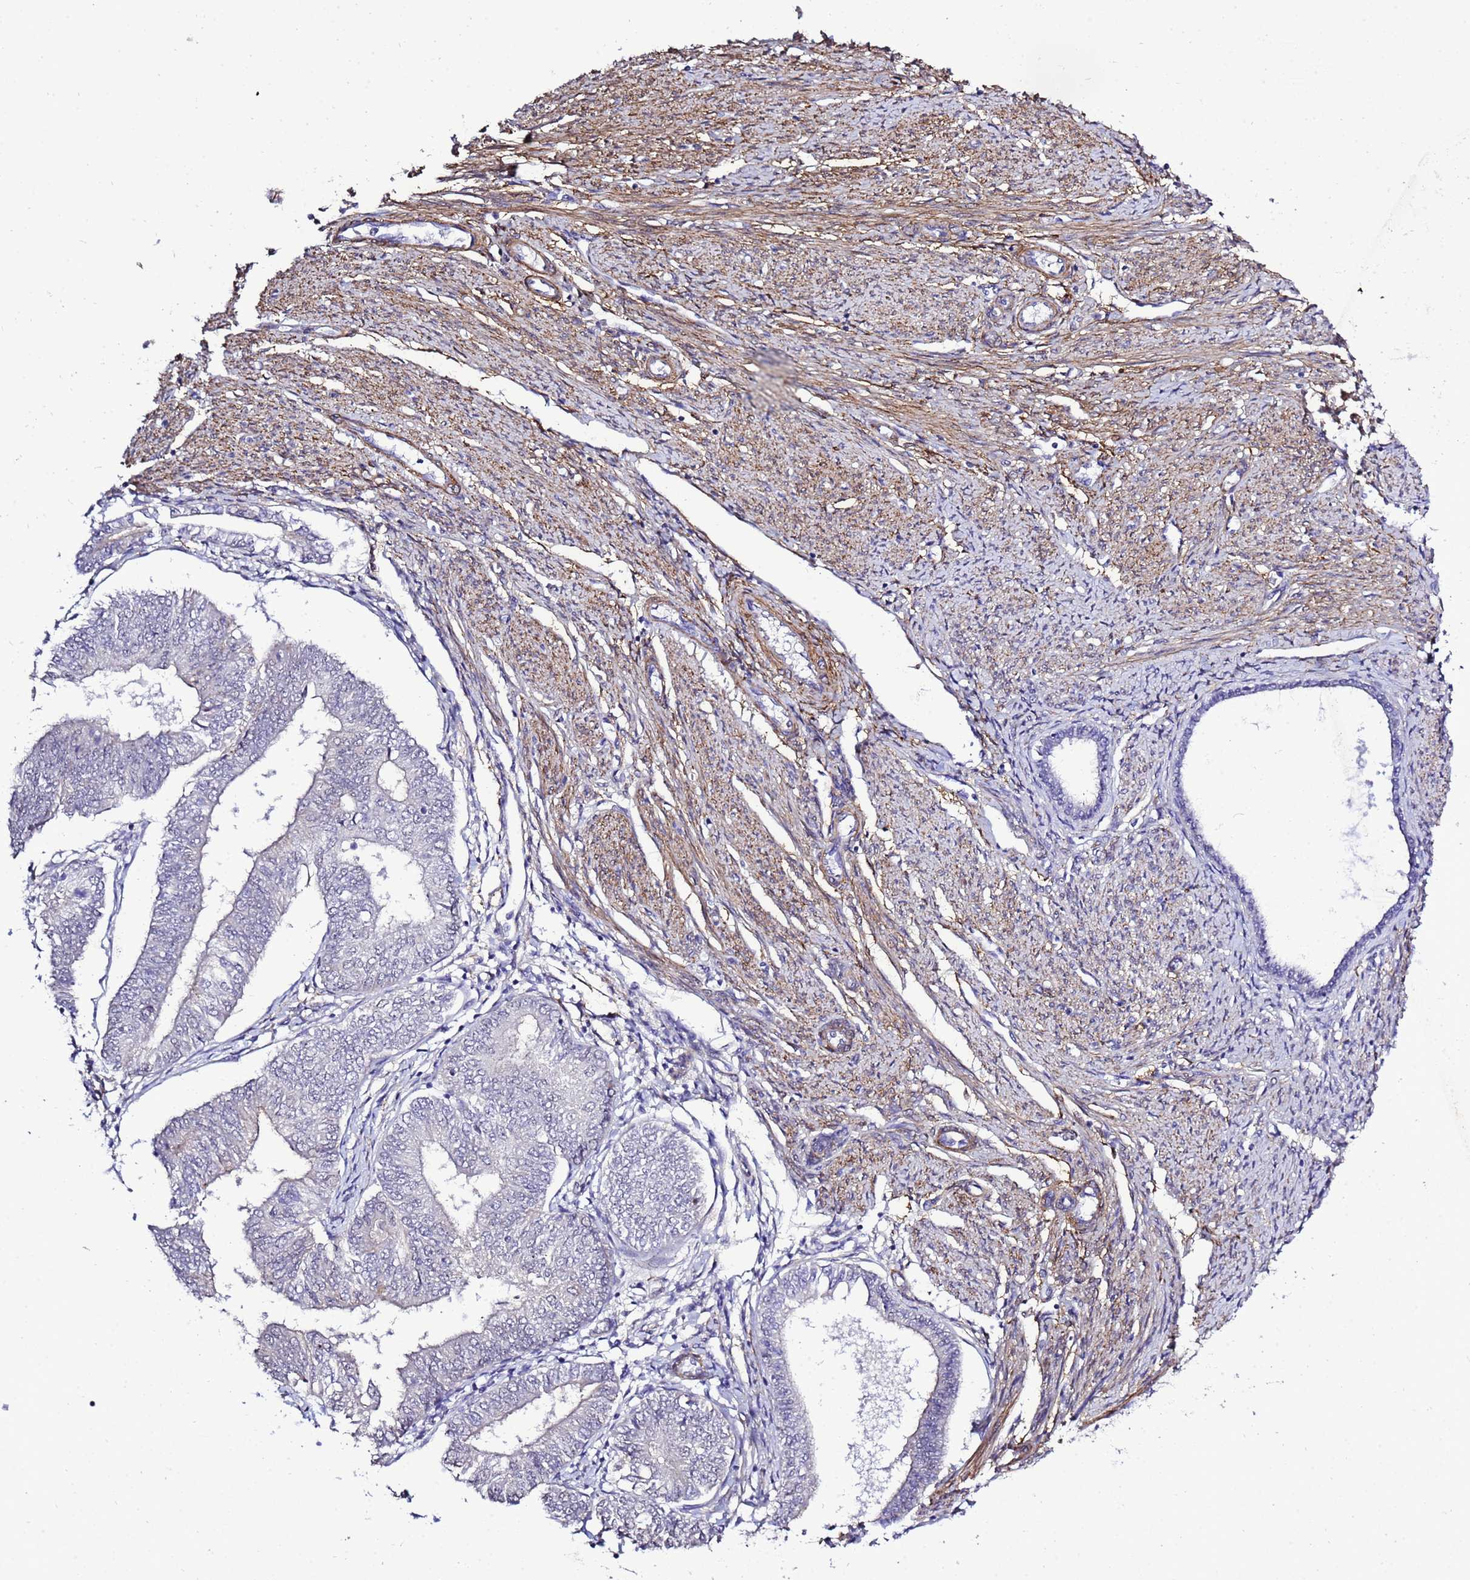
{"staining": {"intensity": "negative", "quantity": "none", "location": "none"}, "tissue": "endometrial cancer", "cell_type": "Tumor cells", "image_type": "cancer", "snomed": [{"axis": "morphology", "description": "Adenocarcinoma, NOS"}, {"axis": "topography", "description": "Endometrium"}], "caption": "Histopathology image shows no significant protein positivity in tumor cells of endometrial cancer (adenocarcinoma).", "gene": "GZF1", "patient": {"sex": "female", "age": 58}}